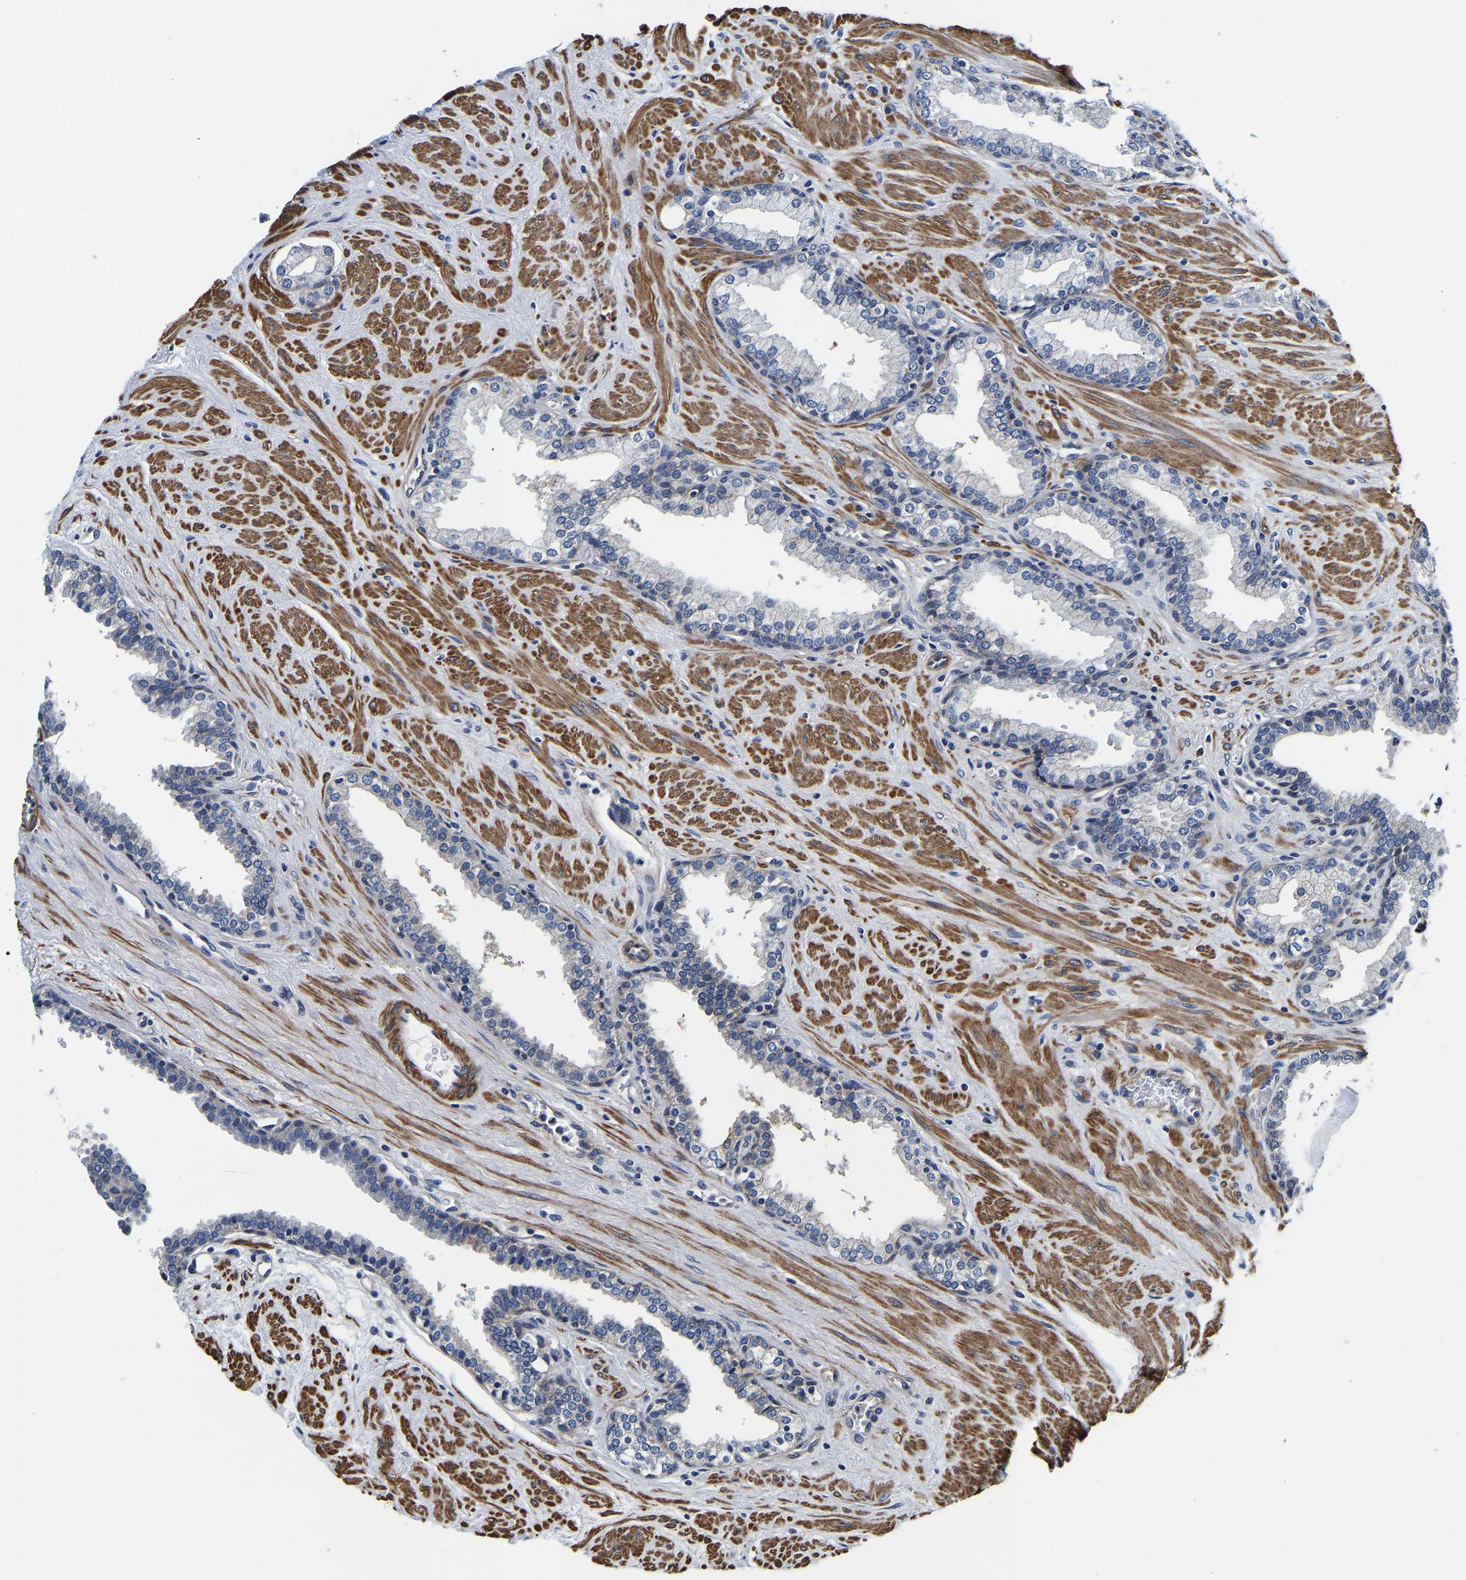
{"staining": {"intensity": "negative", "quantity": "none", "location": "none"}, "tissue": "prostate", "cell_type": "Glandular cells", "image_type": "normal", "snomed": [{"axis": "morphology", "description": "Normal tissue, NOS"}, {"axis": "topography", "description": "Prostate"}], "caption": "This is a micrograph of immunohistochemistry (IHC) staining of unremarkable prostate, which shows no positivity in glandular cells.", "gene": "KCTD17", "patient": {"sex": "male", "age": 51}}